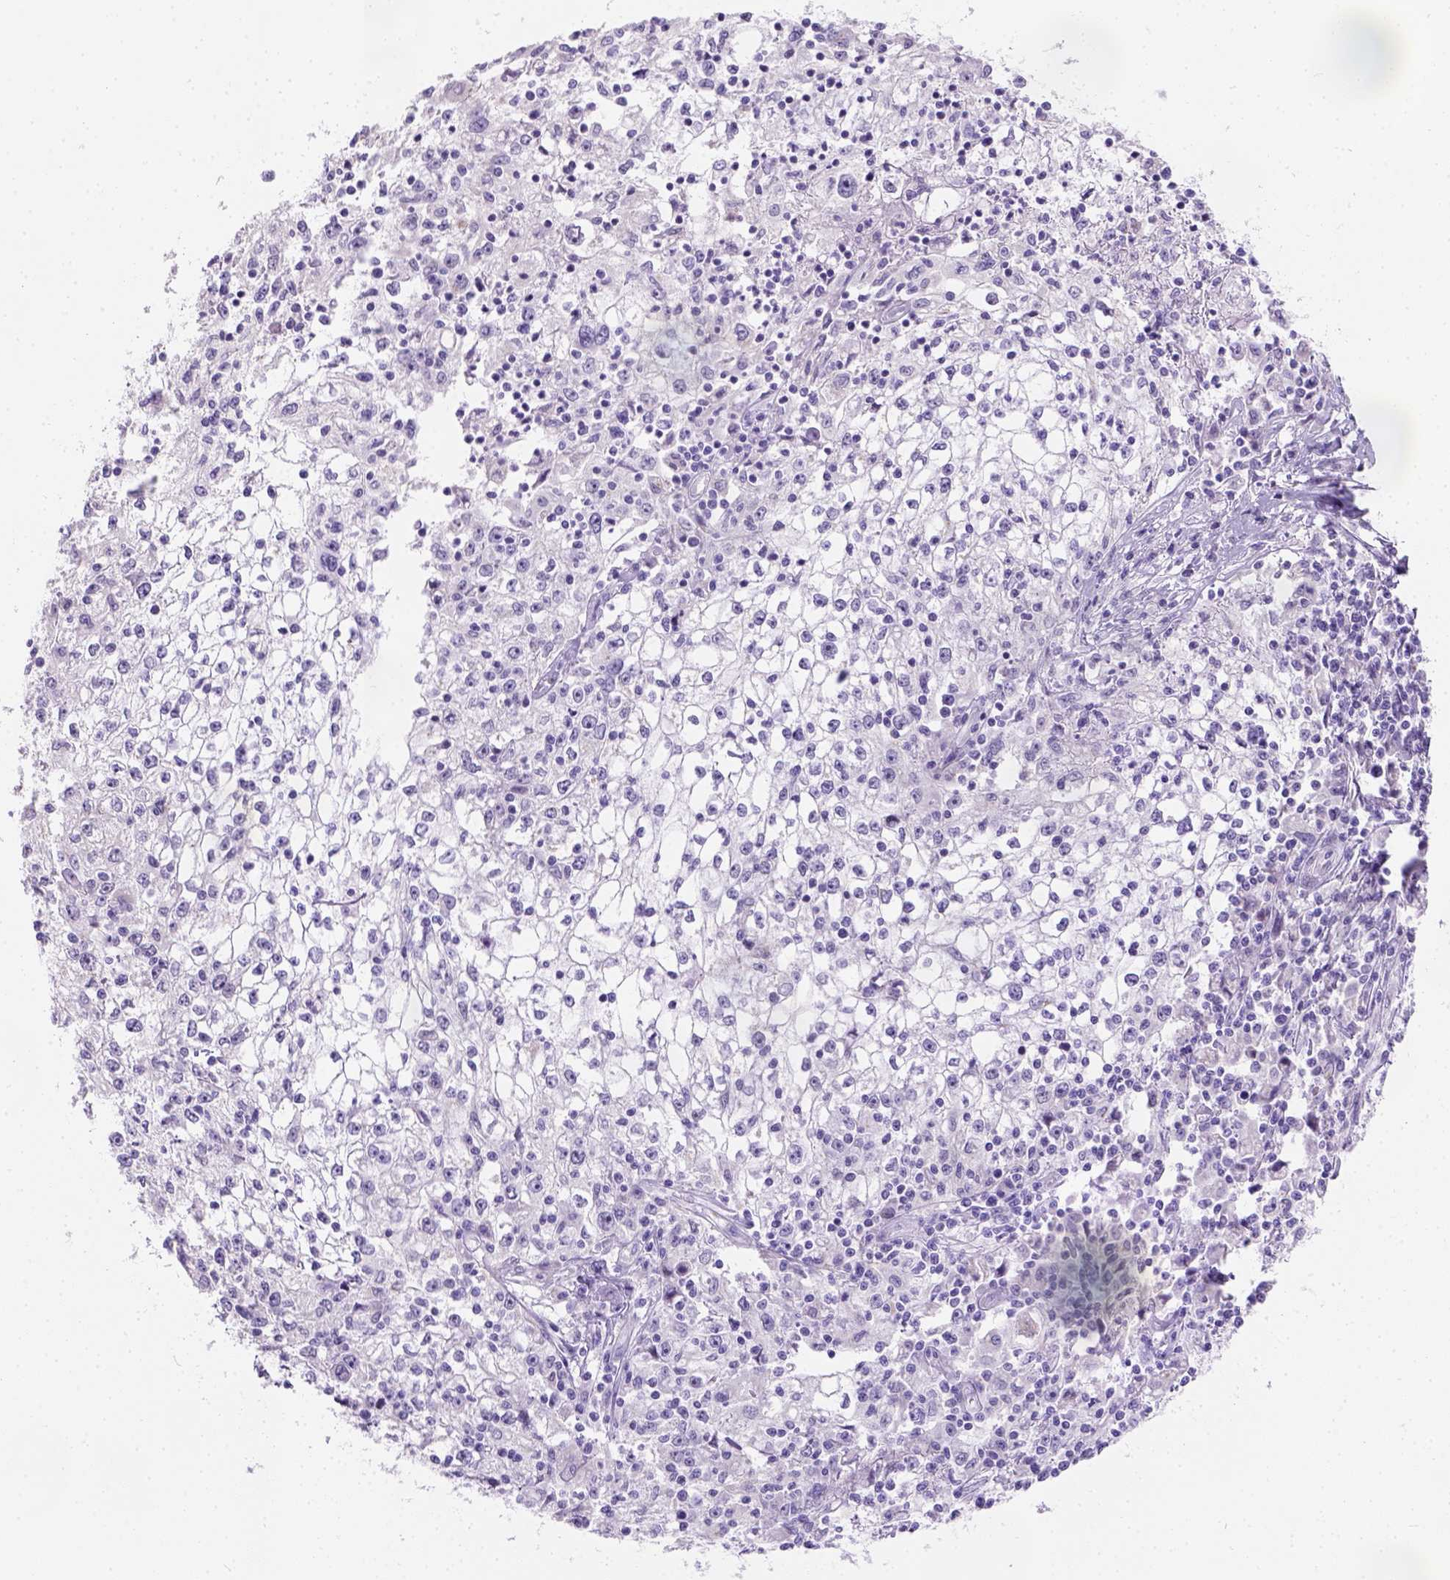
{"staining": {"intensity": "moderate", "quantity": "<25%", "location": "cytoplasmic/membranous"}, "tissue": "cervical cancer", "cell_type": "Tumor cells", "image_type": "cancer", "snomed": [{"axis": "morphology", "description": "Squamous cell carcinoma, NOS"}, {"axis": "topography", "description": "Cervix"}], "caption": "High-magnification brightfield microscopy of cervical squamous cell carcinoma stained with DAB (3,3'-diaminobenzidine) (brown) and counterstained with hematoxylin (blue). tumor cells exhibit moderate cytoplasmic/membranous staining is identified in about<25% of cells. Nuclei are stained in blue.", "gene": "PHF7", "patient": {"sex": "female", "age": 85}}